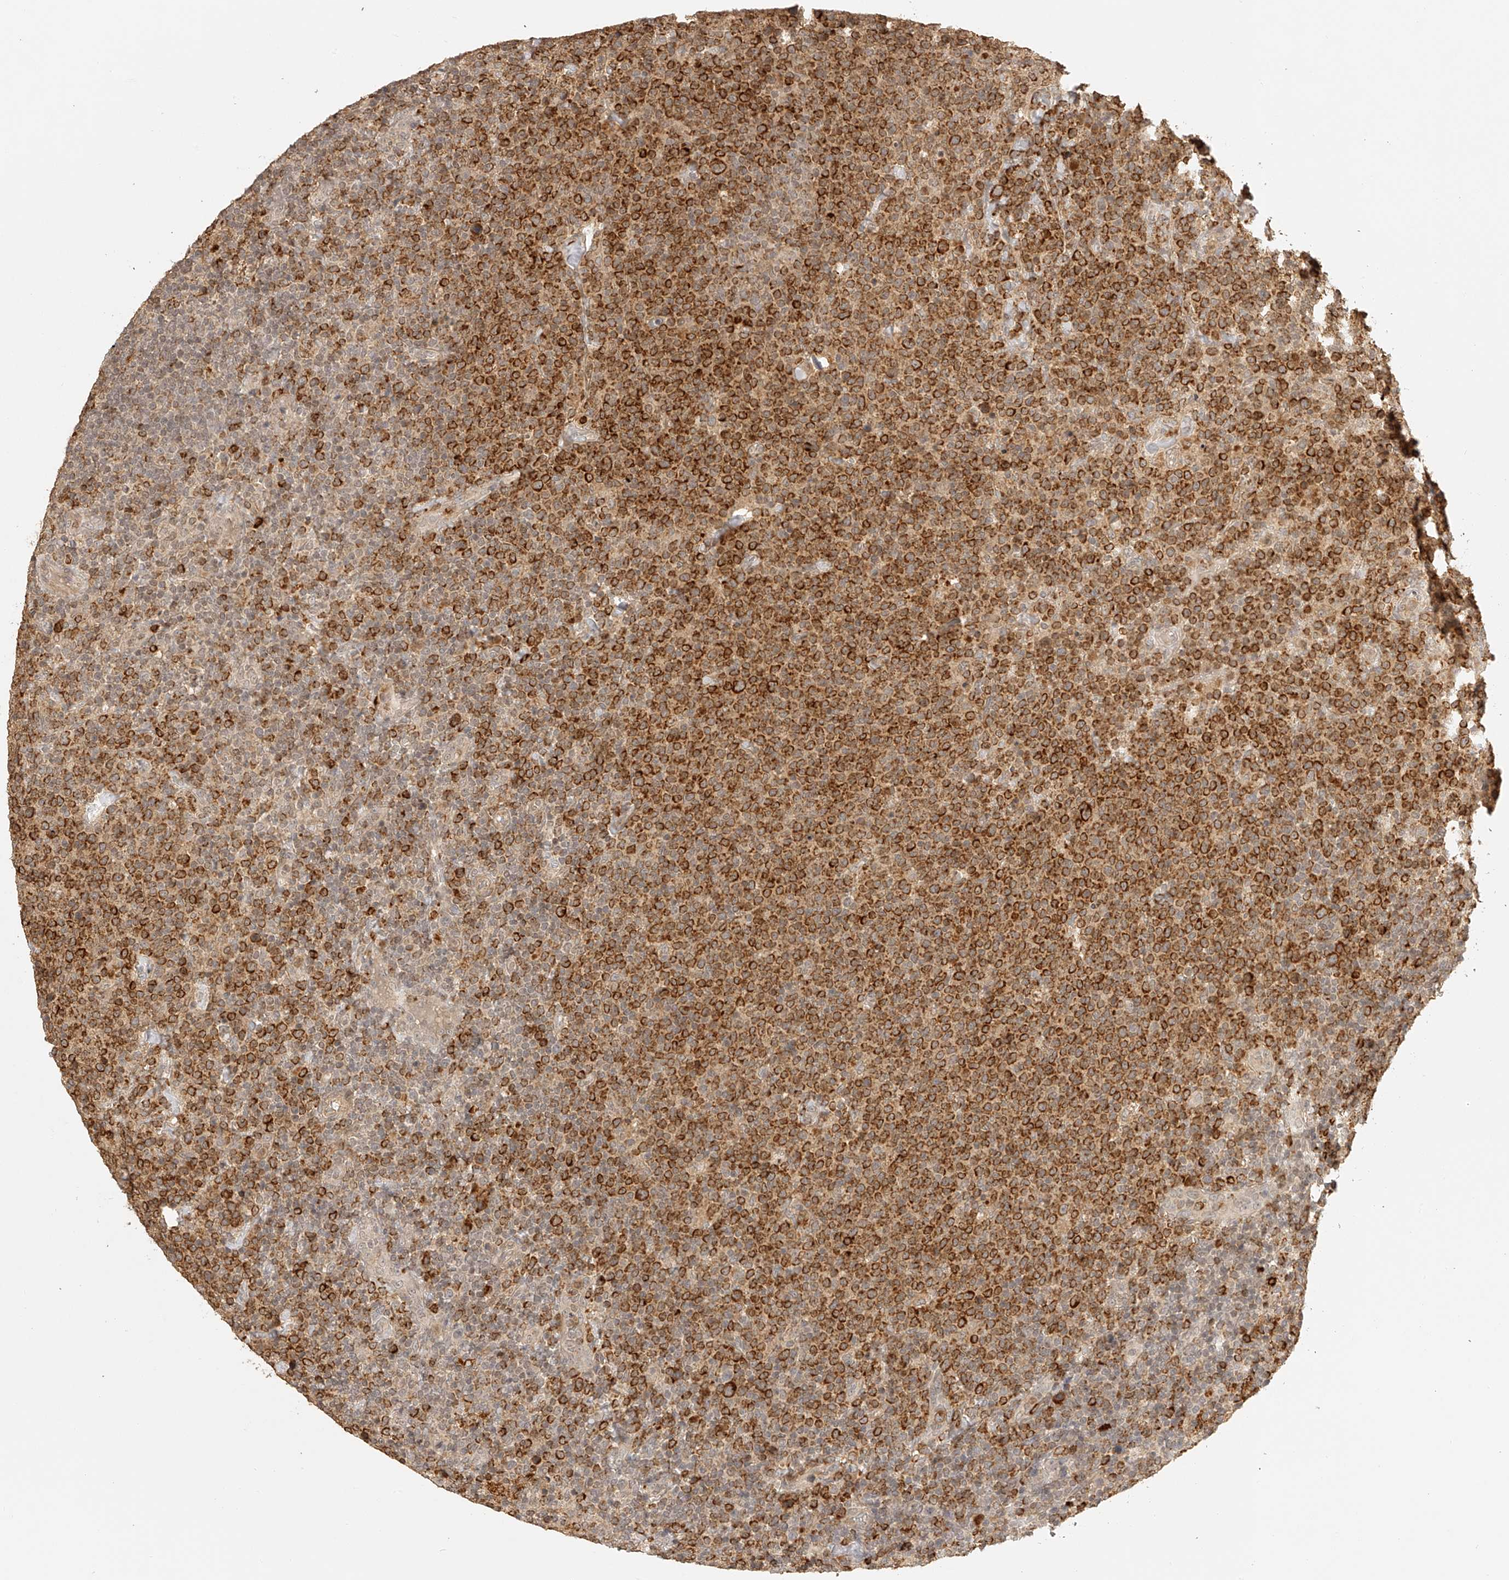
{"staining": {"intensity": "strong", "quantity": ">75%", "location": "cytoplasmic/membranous"}, "tissue": "lymphoma", "cell_type": "Tumor cells", "image_type": "cancer", "snomed": [{"axis": "morphology", "description": "Malignant lymphoma, non-Hodgkin's type, High grade"}, {"axis": "topography", "description": "Lymph node"}], "caption": "DAB immunohistochemical staining of high-grade malignant lymphoma, non-Hodgkin's type demonstrates strong cytoplasmic/membranous protein staining in about >75% of tumor cells.", "gene": "BCL2L11", "patient": {"sex": "male", "age": 61}}